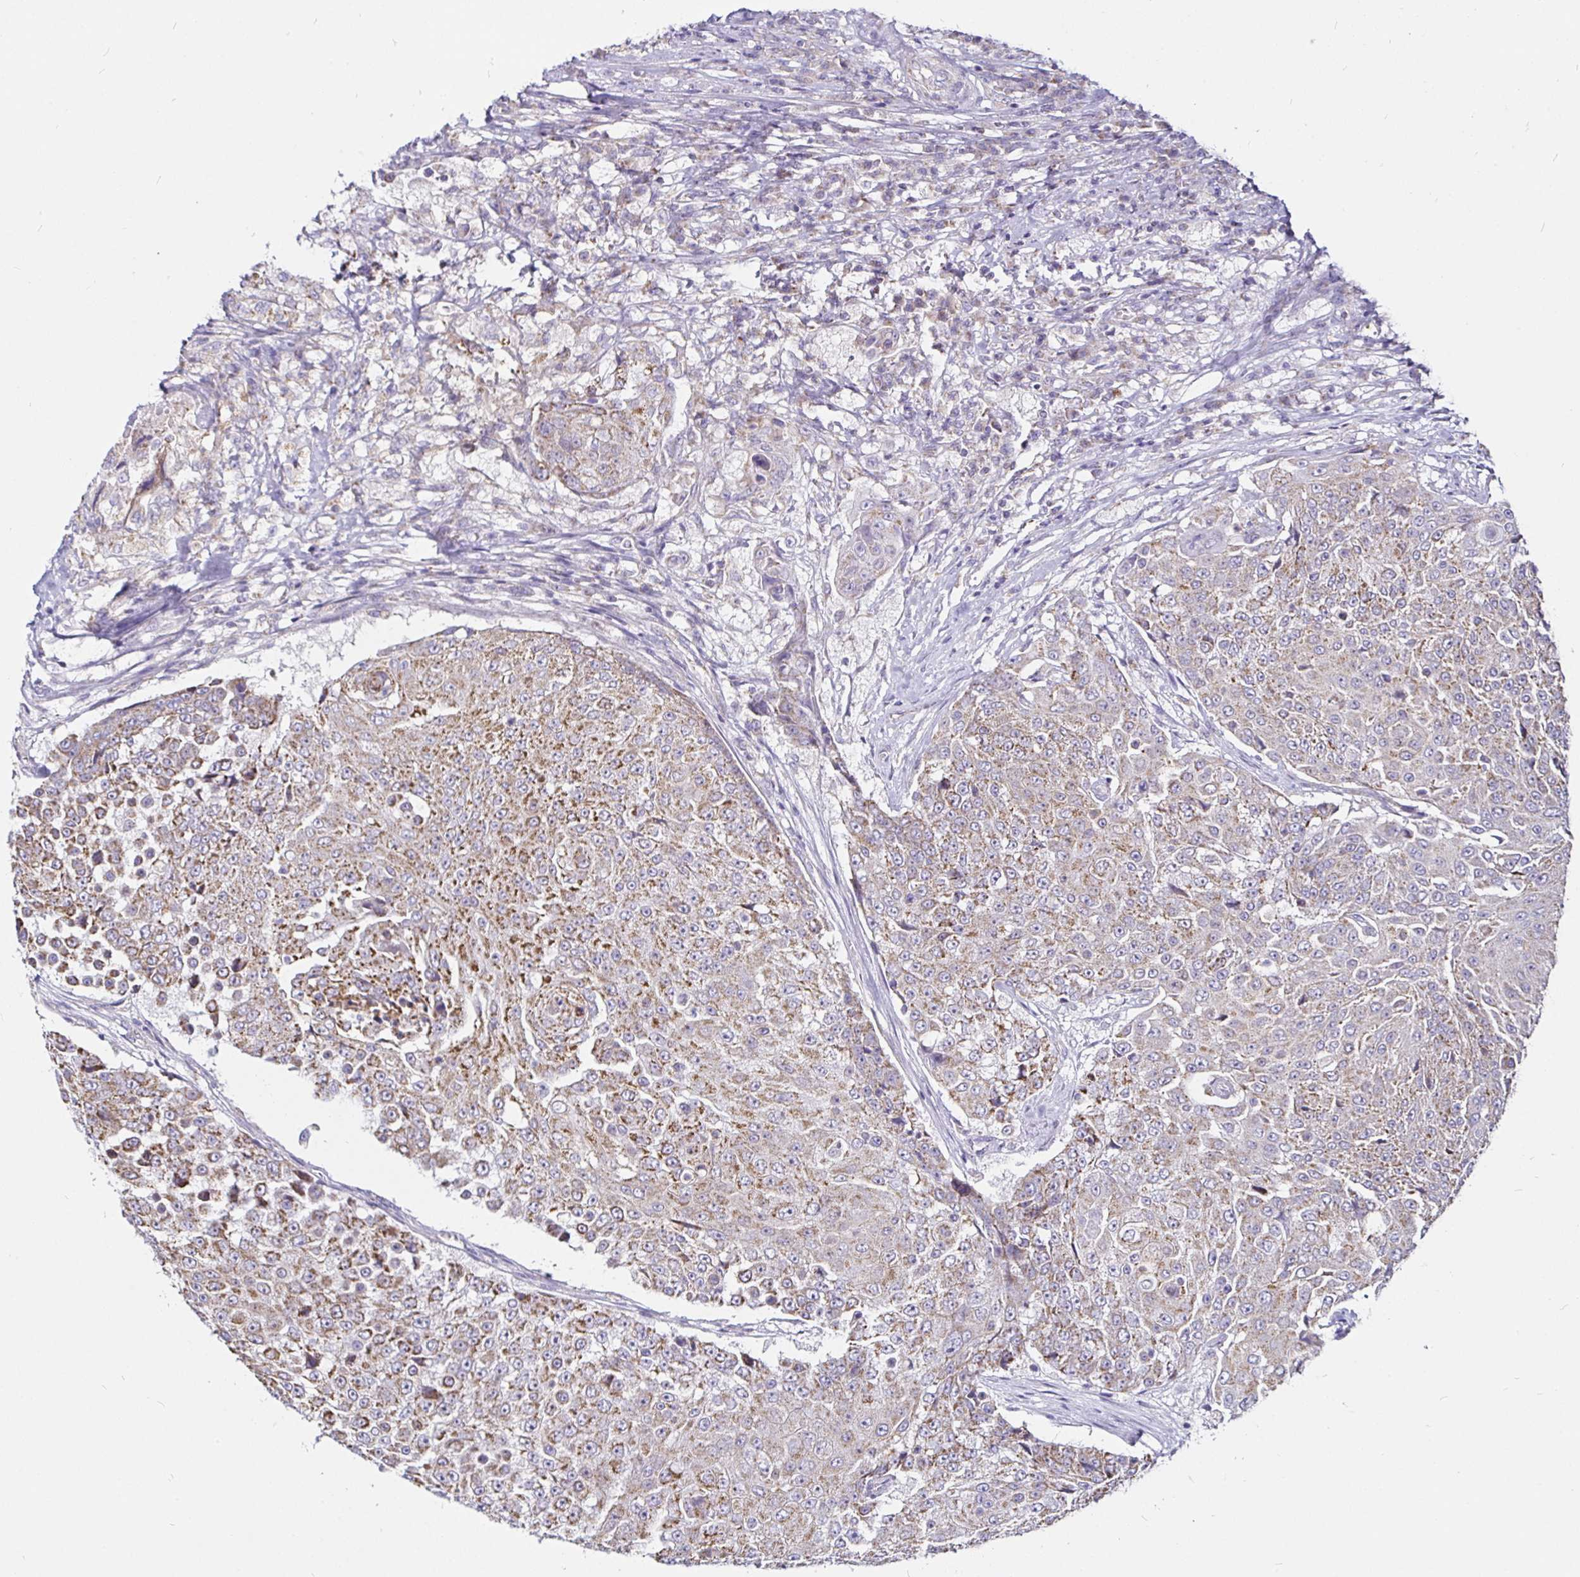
{"staining": {"intensity": "moderate", "quantity": "25%-75%", "location": "cytoplasmic/membranous"}, "tissue": "urothelial cancer", "cell_type": "Tumor cells", "image_type": "cancer", "snomed": [{"axis": "morphology", "description": "Urothelial carcinoma, High grade"}, {"axis": "topography", "description": "Urinary bladder"}], "caption": "Protein staining by IHC displays moderate cytoplasmic/membranous positivity in approximately 25%-75% of tumor cells in urothelial carcinoma (high-grade).", "gene": "PGAM2", "patient": {"sex": "female", "age": 63}}